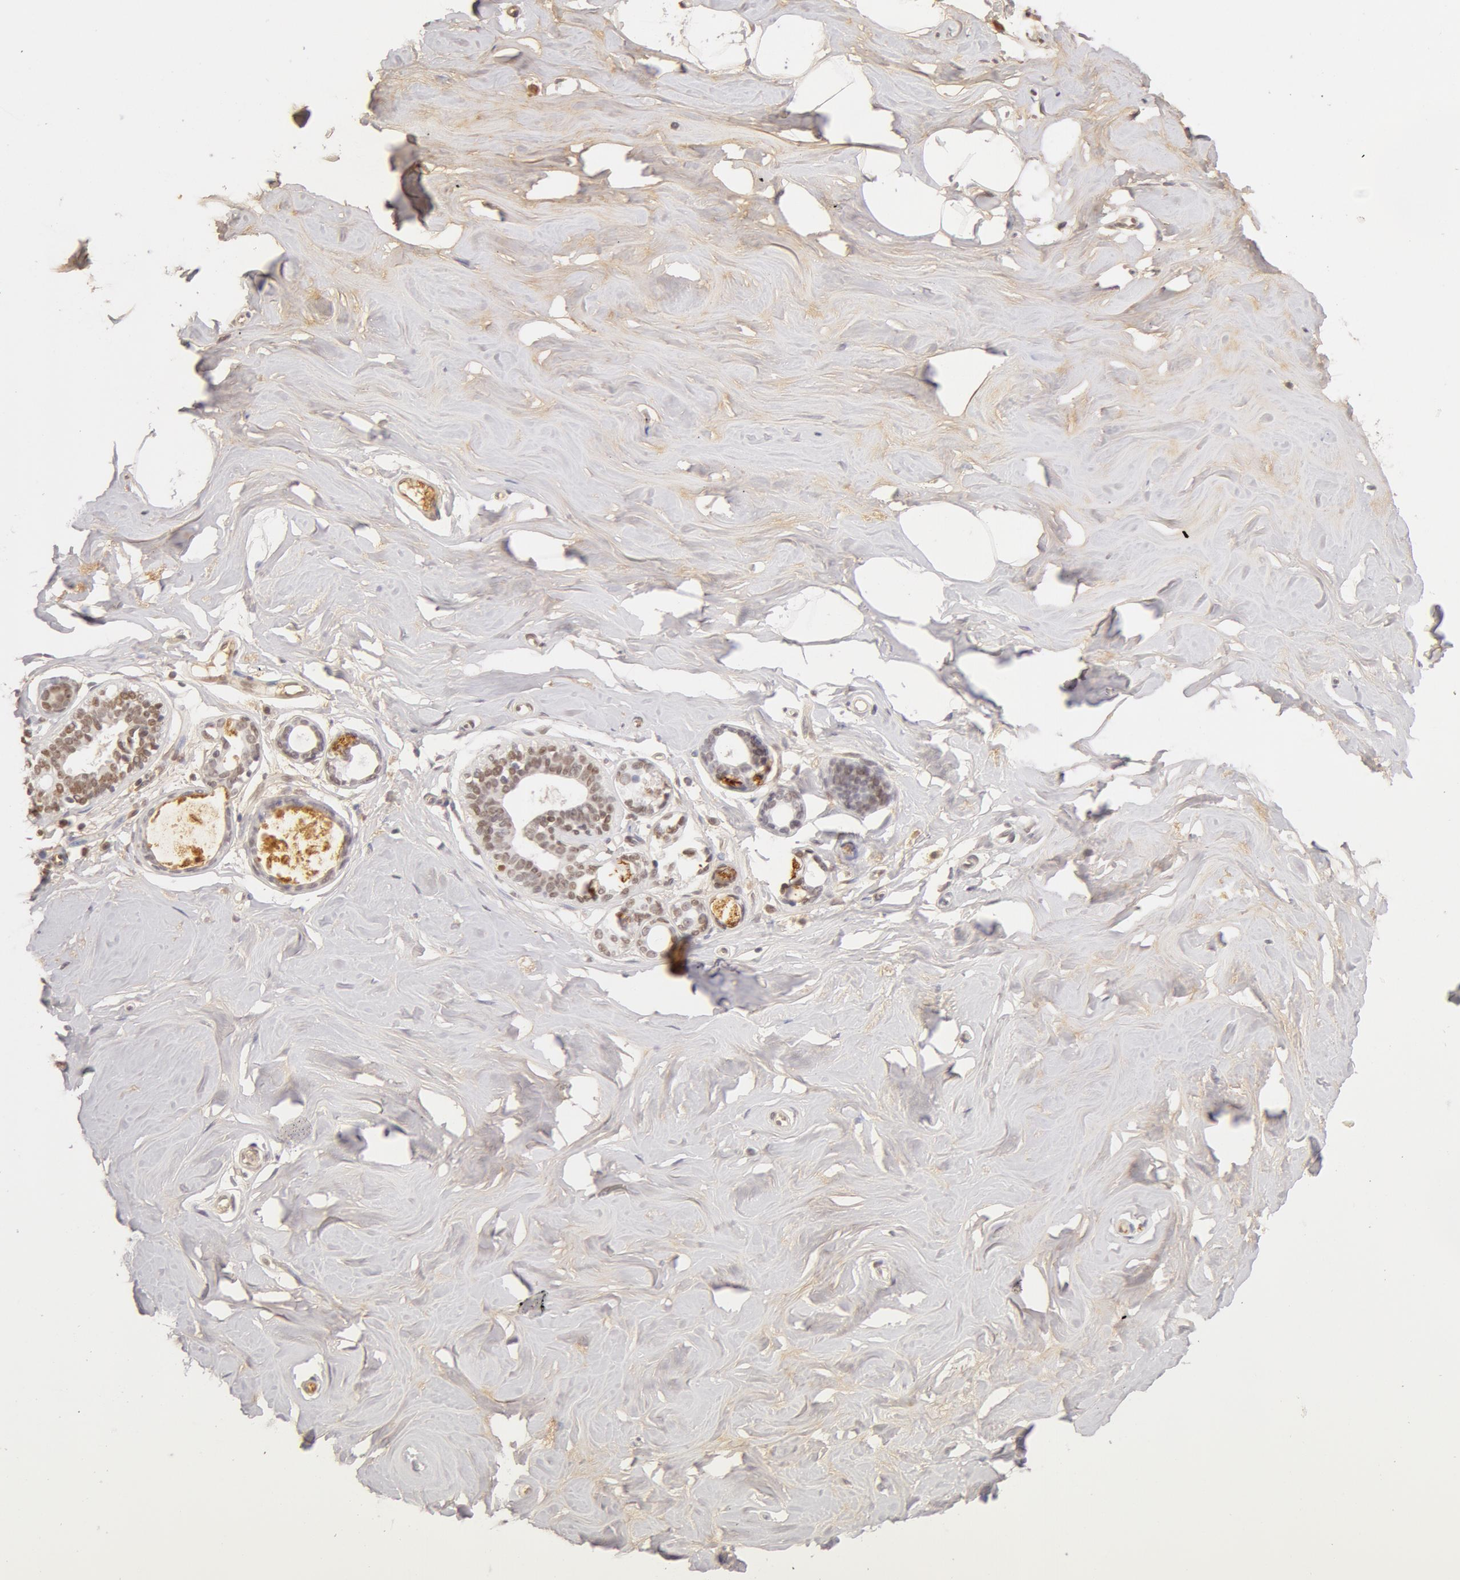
{"staining": {"intensity": "negative", "quantity": "none", "location": "none"}, "tissue": "breast", "cell_type": "Adipocytes", "image_type": "normal", "snomed": [{"axis": "morphology", "description": "Normal tissue, NOS"}, {"axis": "topography", "description": "Breast"}], "caption": "Immunohistochemistry histopathology image of normal human breast stained for a protein (brown), which displays no staining in adipocytes.", "gene": "GC", "patient": {"sex": "female", "age": 54}}